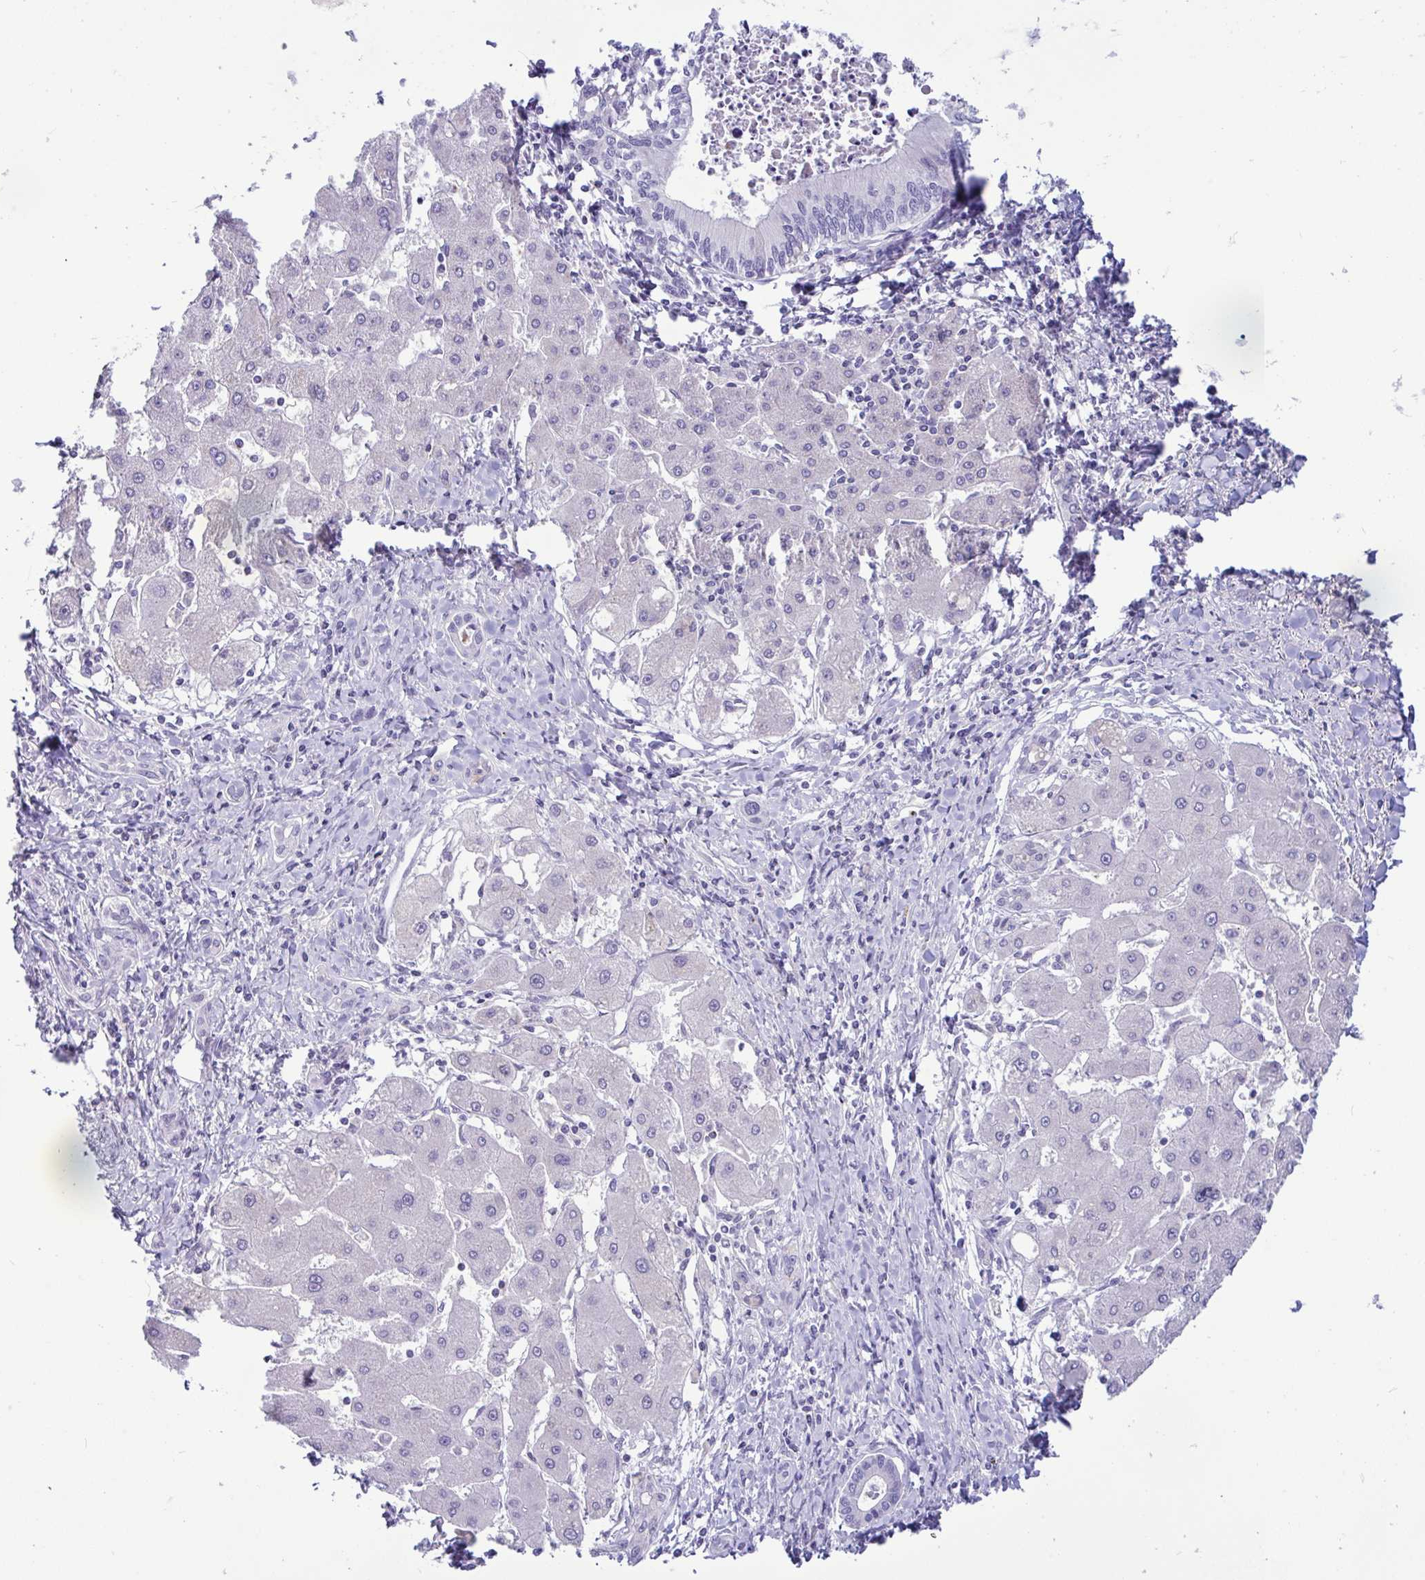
{"staining": {"intensity": "negative", "quantity": "none", "location": "none"}, "tissue": "liver cancer", "cell_type": "Tumor cells", "image_type": "cancer", "snomed": [{"axis": "morphology", "description": "Cholangiocarcinoma"}, {"axis": "topography", "description": "Liver"}], "caption": "This is a micrograph of IHC staining of liver cancer, which shows no positivity in tumor cells. (Brightfield microscopy of DAB IHC at high magnification).", "gene": "SREBF1", "patient": {"sex": "male", "age": 66}}